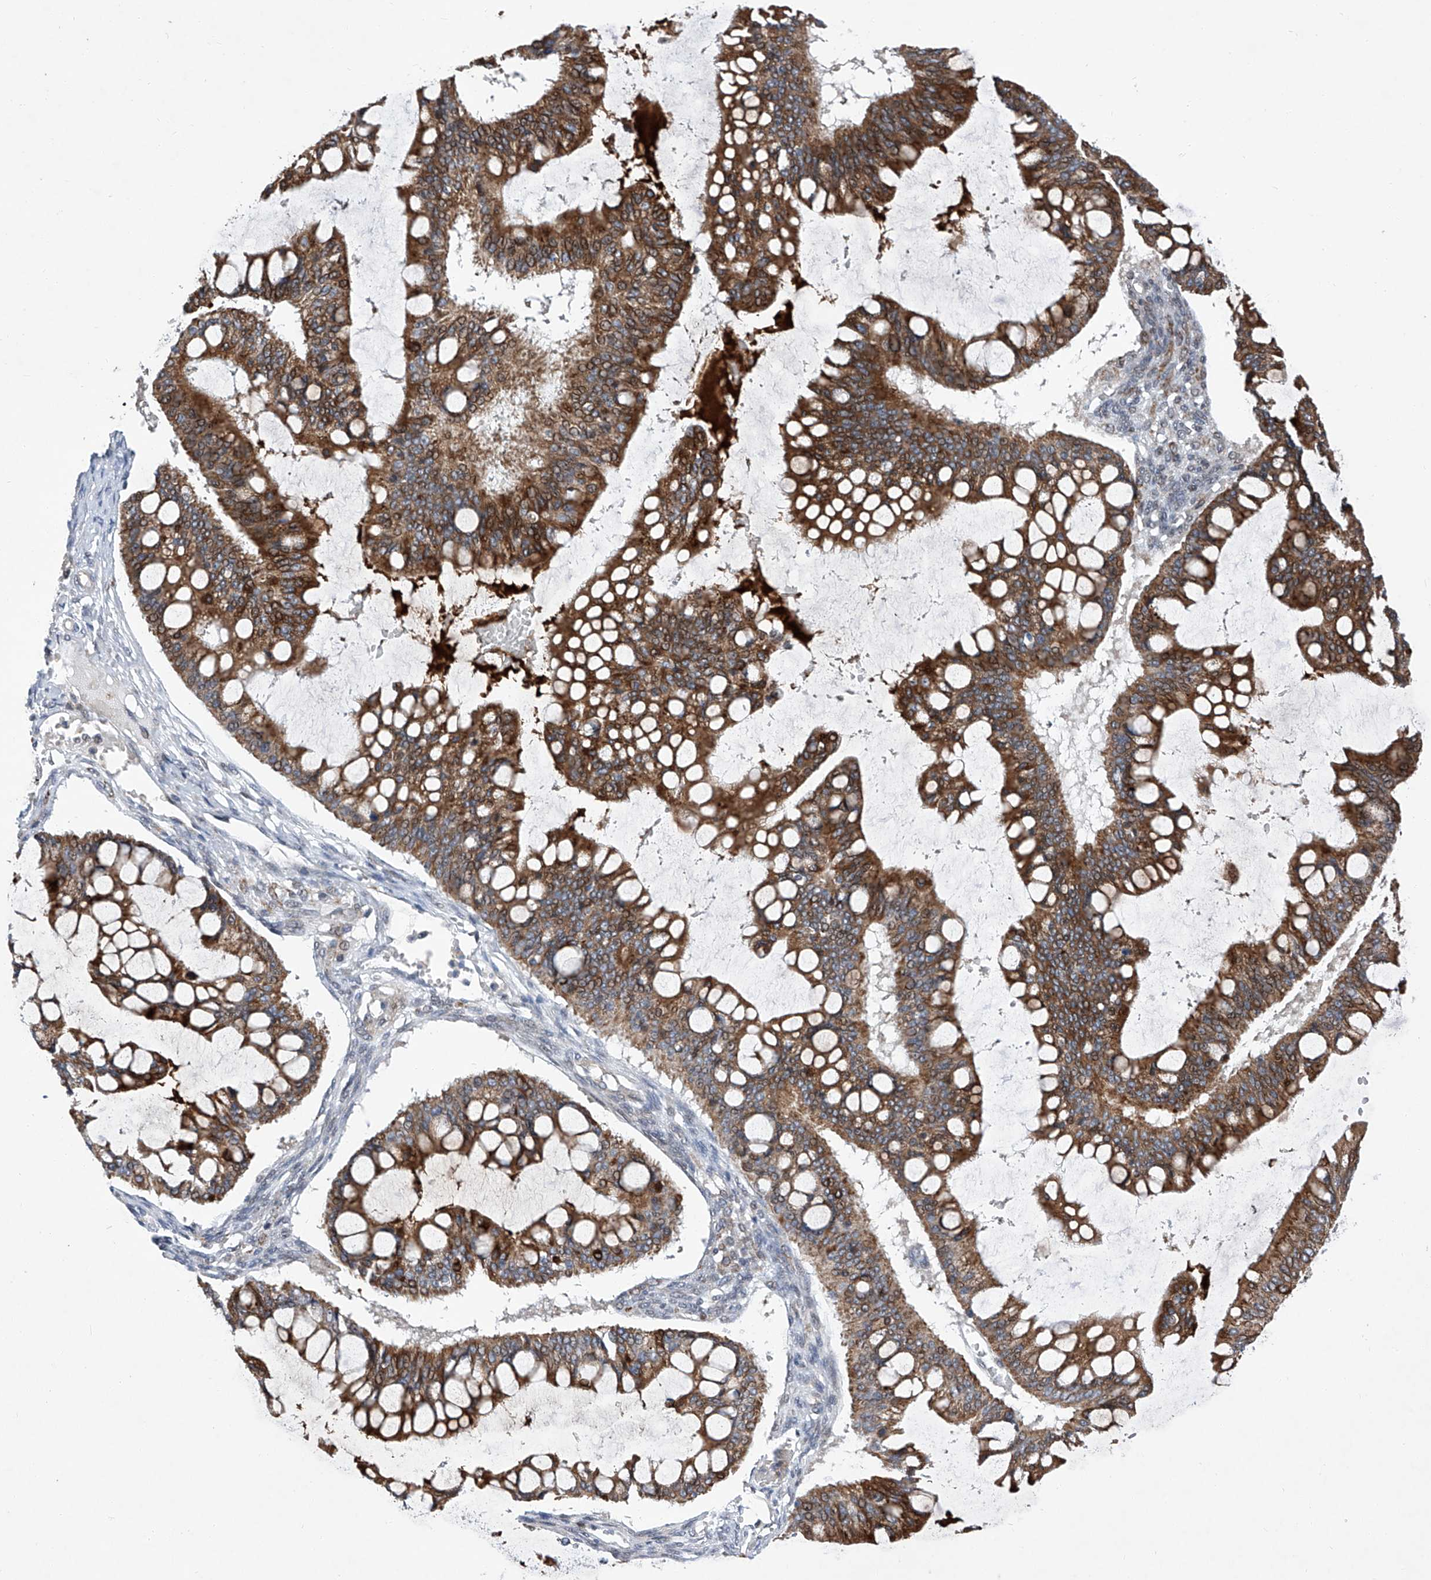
{"staining": {"intensity": "moderate", "quantity": ">75%", "location": "cytoplasmic/membranous"}, "tissue": "ovarian cancer", "cell_type": "Tumor cells", "image_type": "cancer", "snomed": [{"axis": "morphology", "description": "Cystadenocarcinoma, mucinous, NOS"}, {"axis": "topography", "description": "Ovary"}], "caption": "The micrograph demonstrates a brown stain indicating the presence of a protein in the cytoplasmic/membranous of tumor cells in mucinous cystadenocarcinoma (ovarian).", "gene": "FARP2", "patient": {"sex": "female", "age": 73}}